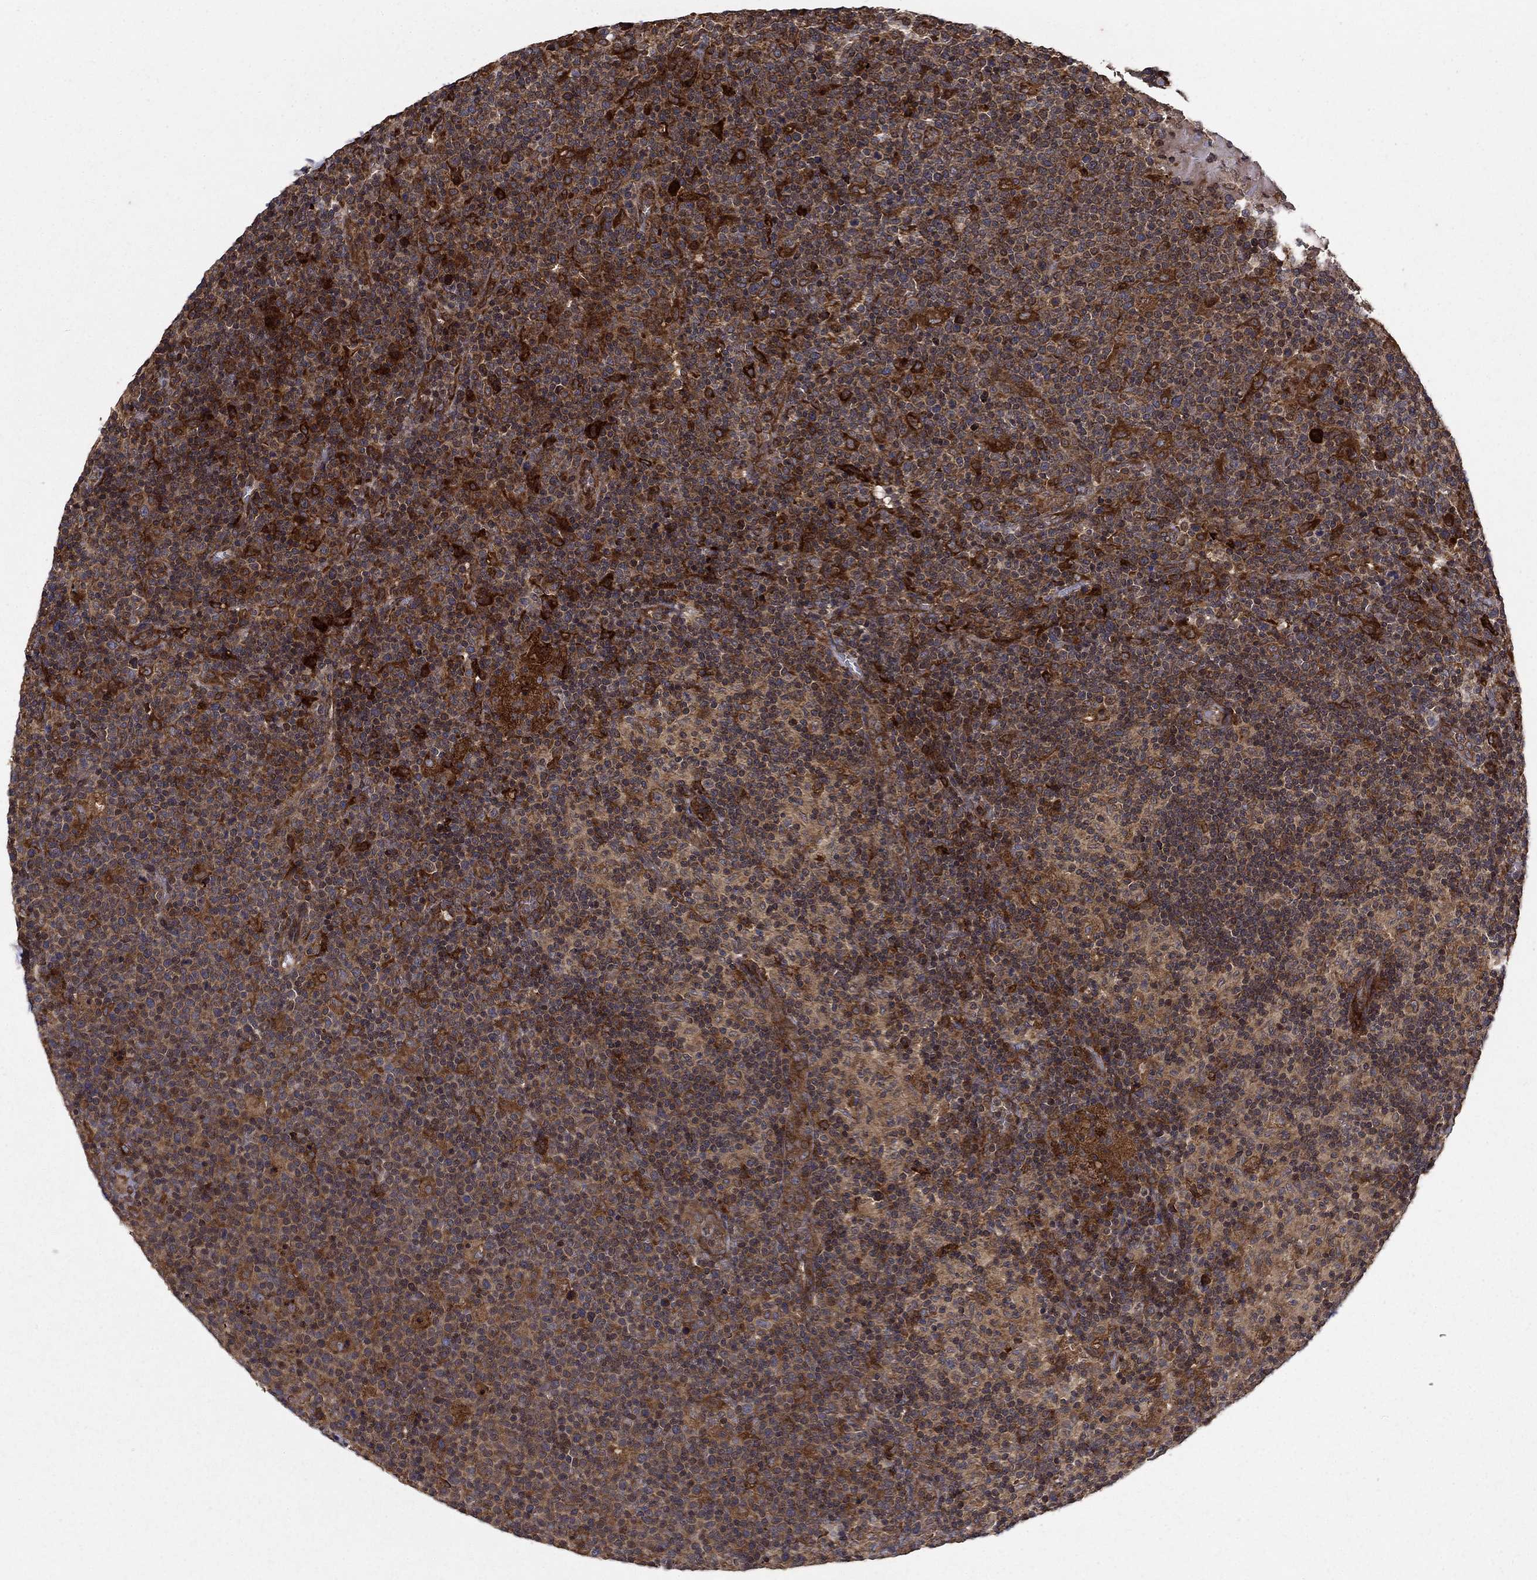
{"staining": {"intensity": "strong", "quantity": "25%-75%", "location": "cytoplasmic/membranous"}, "tissue": "lymphoma", "cell_type": "Tumor cells", "image_type": "cancer", "snomed": [{"axis": "morphology", "description": "Malignant lymphoma, non-Hodgkin's type, High grade"}, {"axis": "topography", "description": "Lymph node"}], "caption": "An immunohistochemistry photomicrograph of neoplastic tissue is shown. Protein staining in brown labels strong cytoplasmic/membranous positivity in lymphoma within tumor cells.", "gene": "BABAM2", "patient": {"sex": "male", "age": 61}}